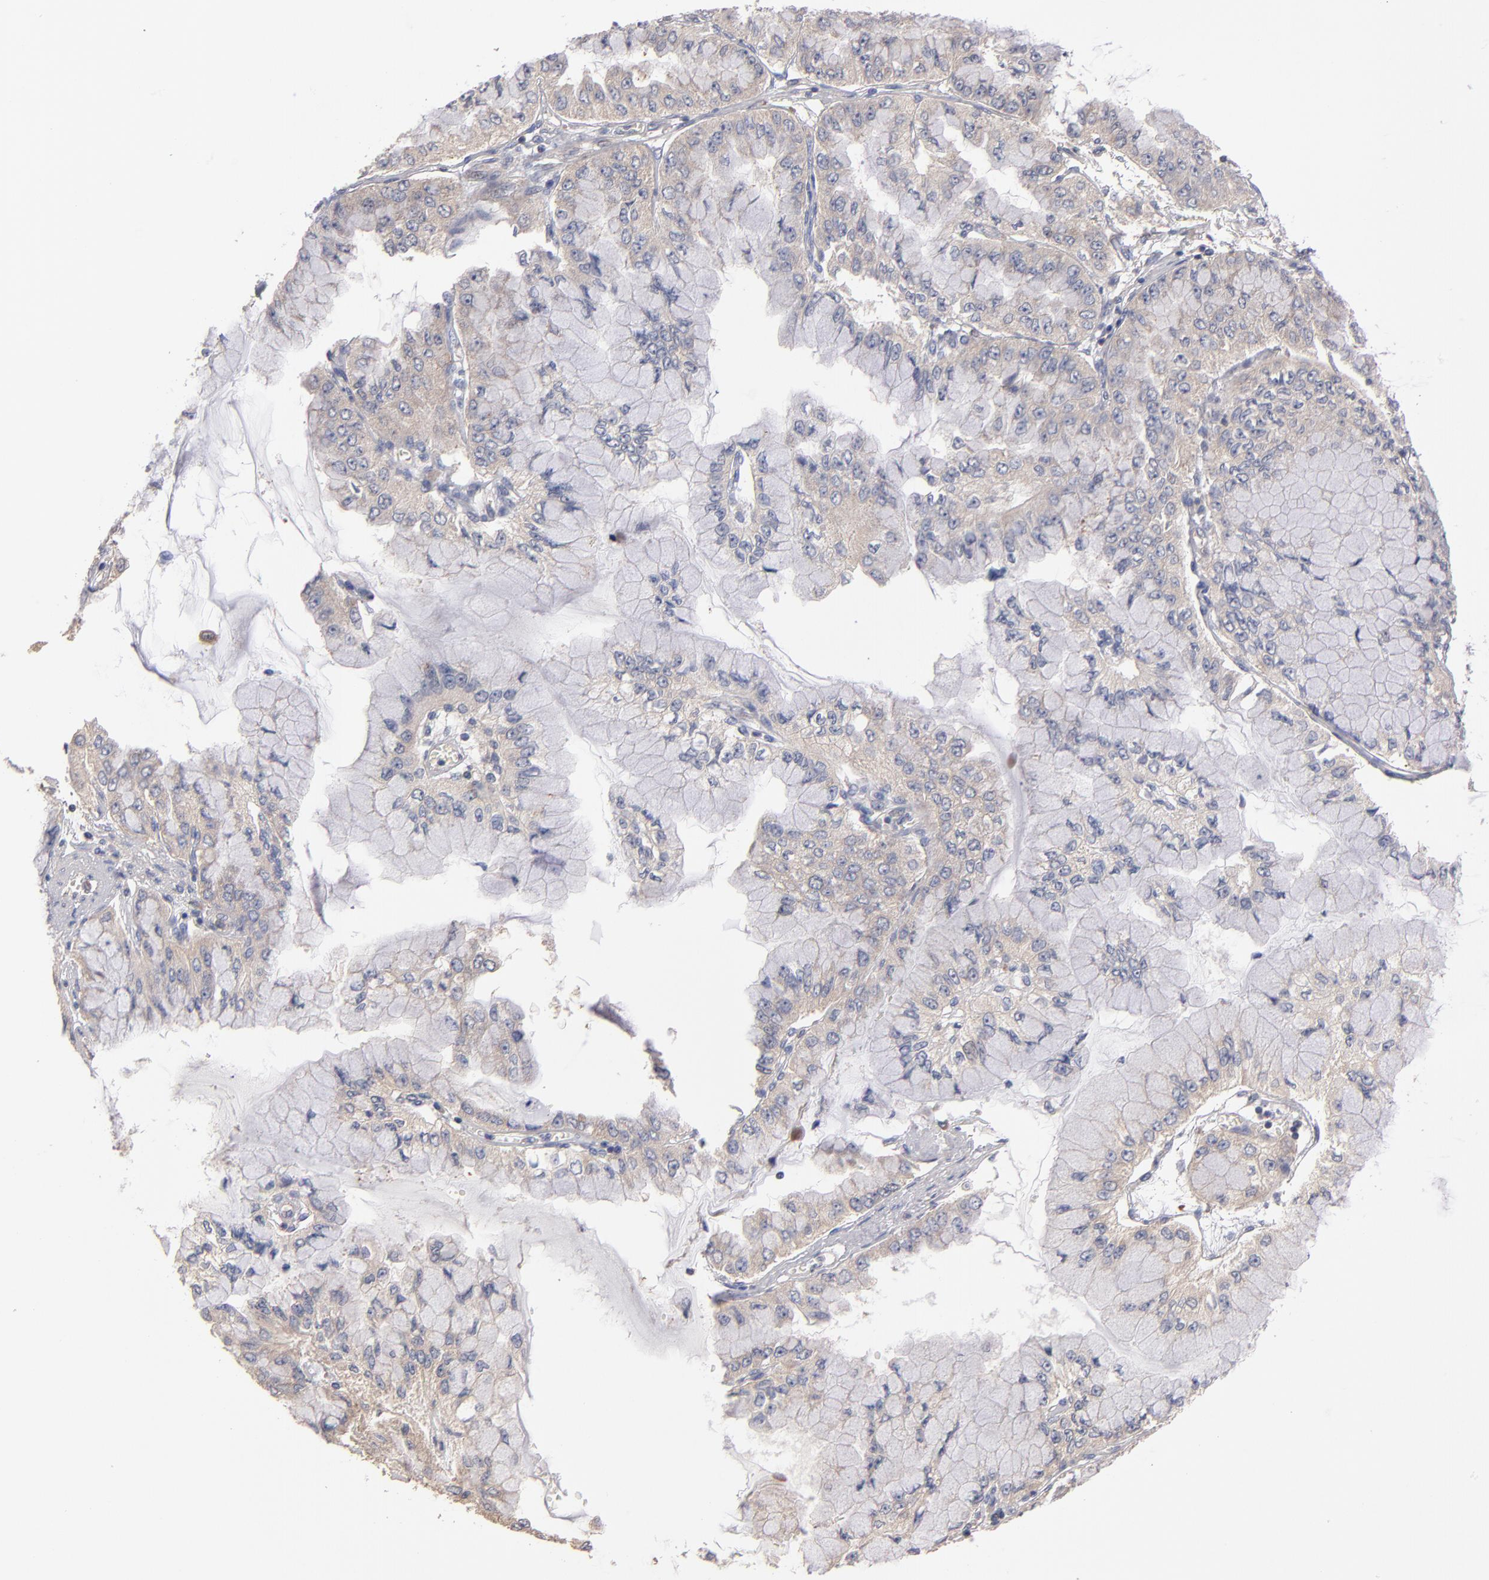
{"staining": {"intensity": "weak", "quantity": ">75%", "location": "cytoplasmic/membranous"}, "tissue": "liver cancer", "cell_type": "Tumor cells", "image_type": "cancer", "snomed": [{"axis": "morphology", "description": "Cholangiocarcinoma"}, {"axis": "topography", "description": "Liver"}], "caption": "Weak cytoplasmic/membranous positivity for a protein is seen in about >75% of tumor cells of liver cholangiocarcinoma using immunohistochemistry.", "gene": "DACT1", "patient": {"sex": "female", "age": 79}}